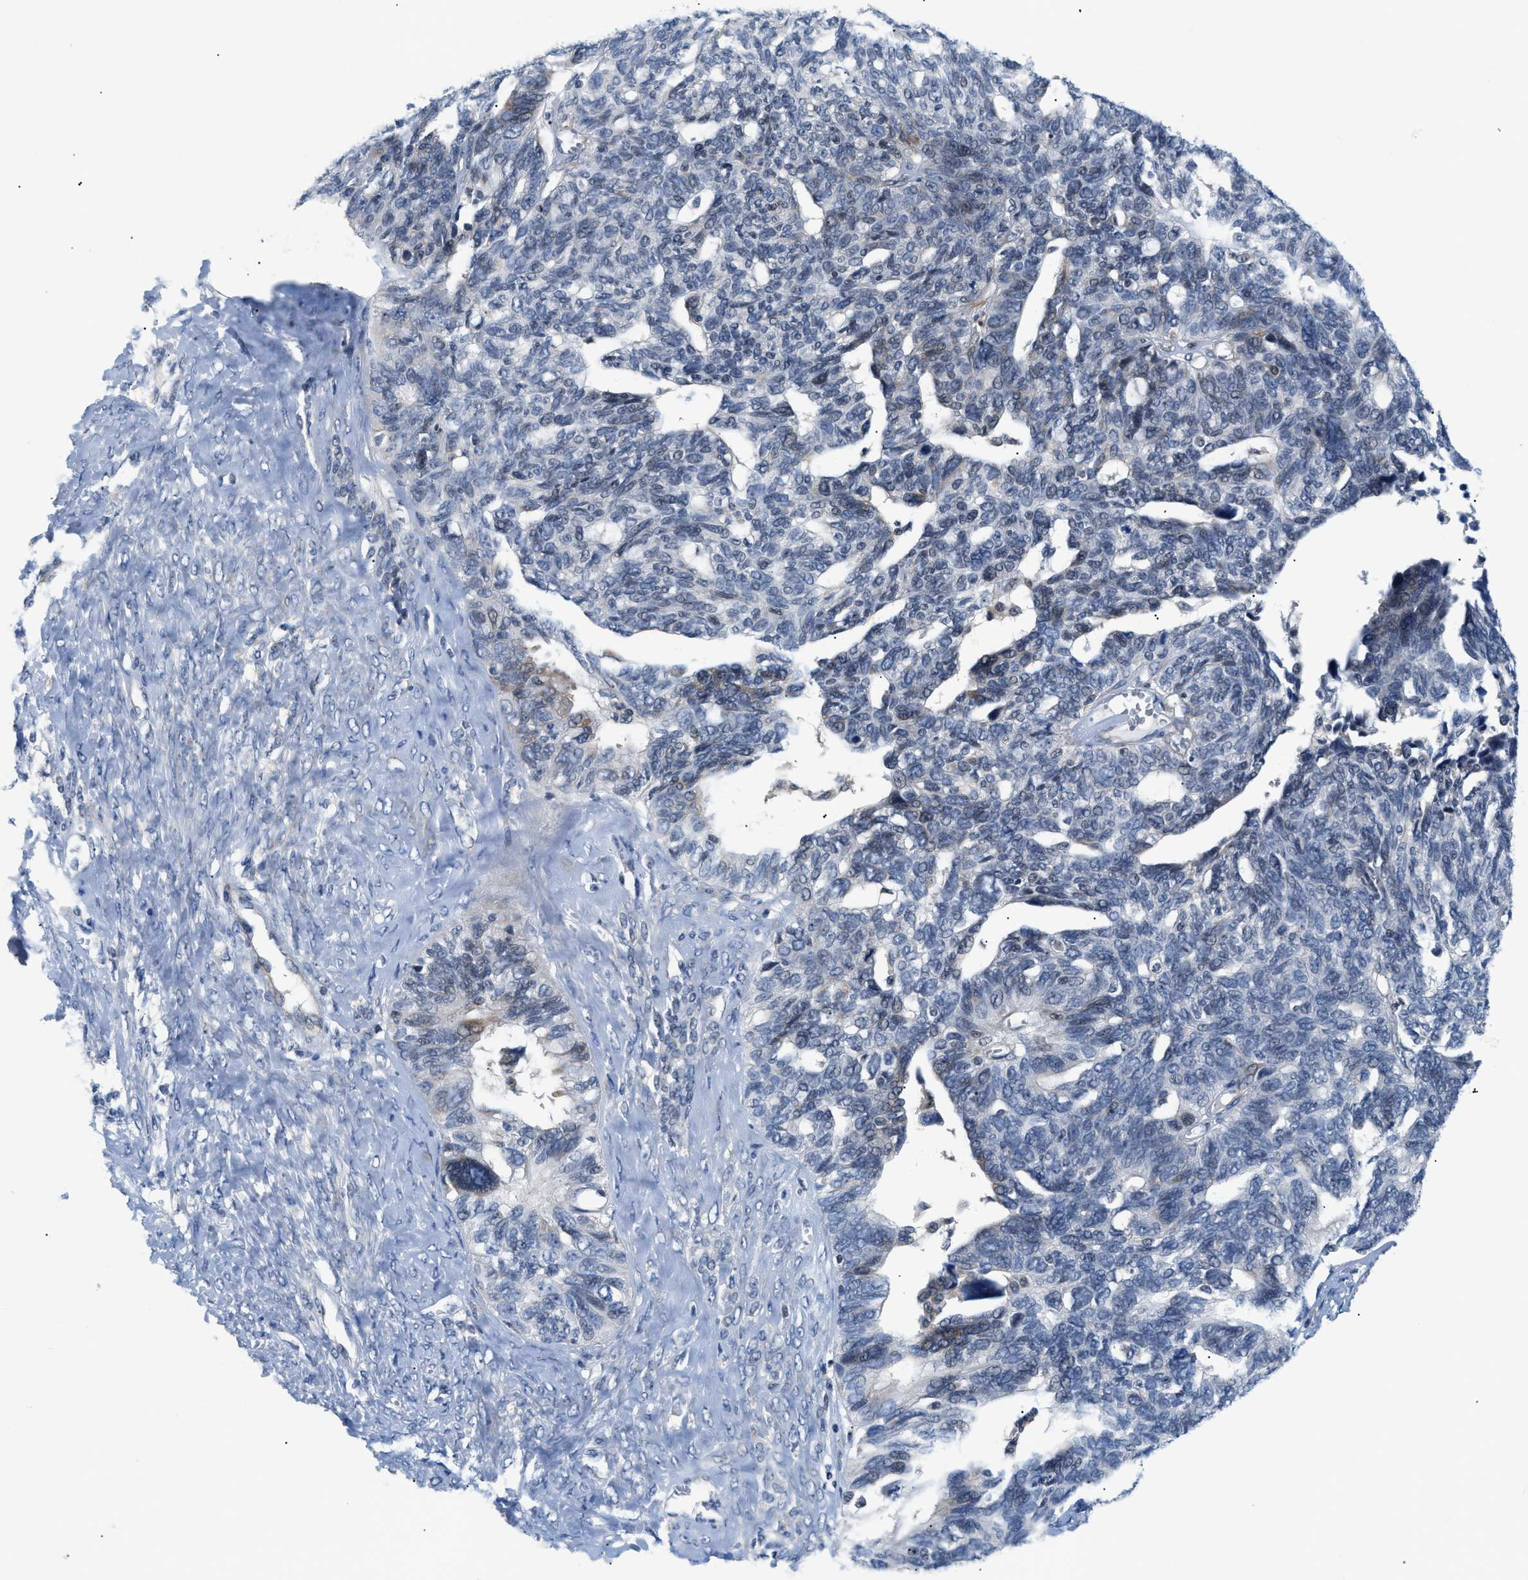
{"staining": {"intensity": "weak", "quantity": "<25%", "location": "cytoplasmic/membranous,nuclear"}, "tissue": "ovarian cancer", "cell_type": "Tumor cells", "image_type": "cancer", "snomed": [{"axis": "morphology", "description": "Cystadenocarcinoma, serous, NOS"}, {"axis": "topography", "description": "Ovary"}], "caption": "IHC histopathology image of neoplastic tissue: ovarian serous cystadenocarcinoma stained with DAB (3,3'-diaminobenzidine) reveals no significant protein positivity in tumor cells.", "gene": "FDCSP", "patient": {"sex": "female", "age": 79}}